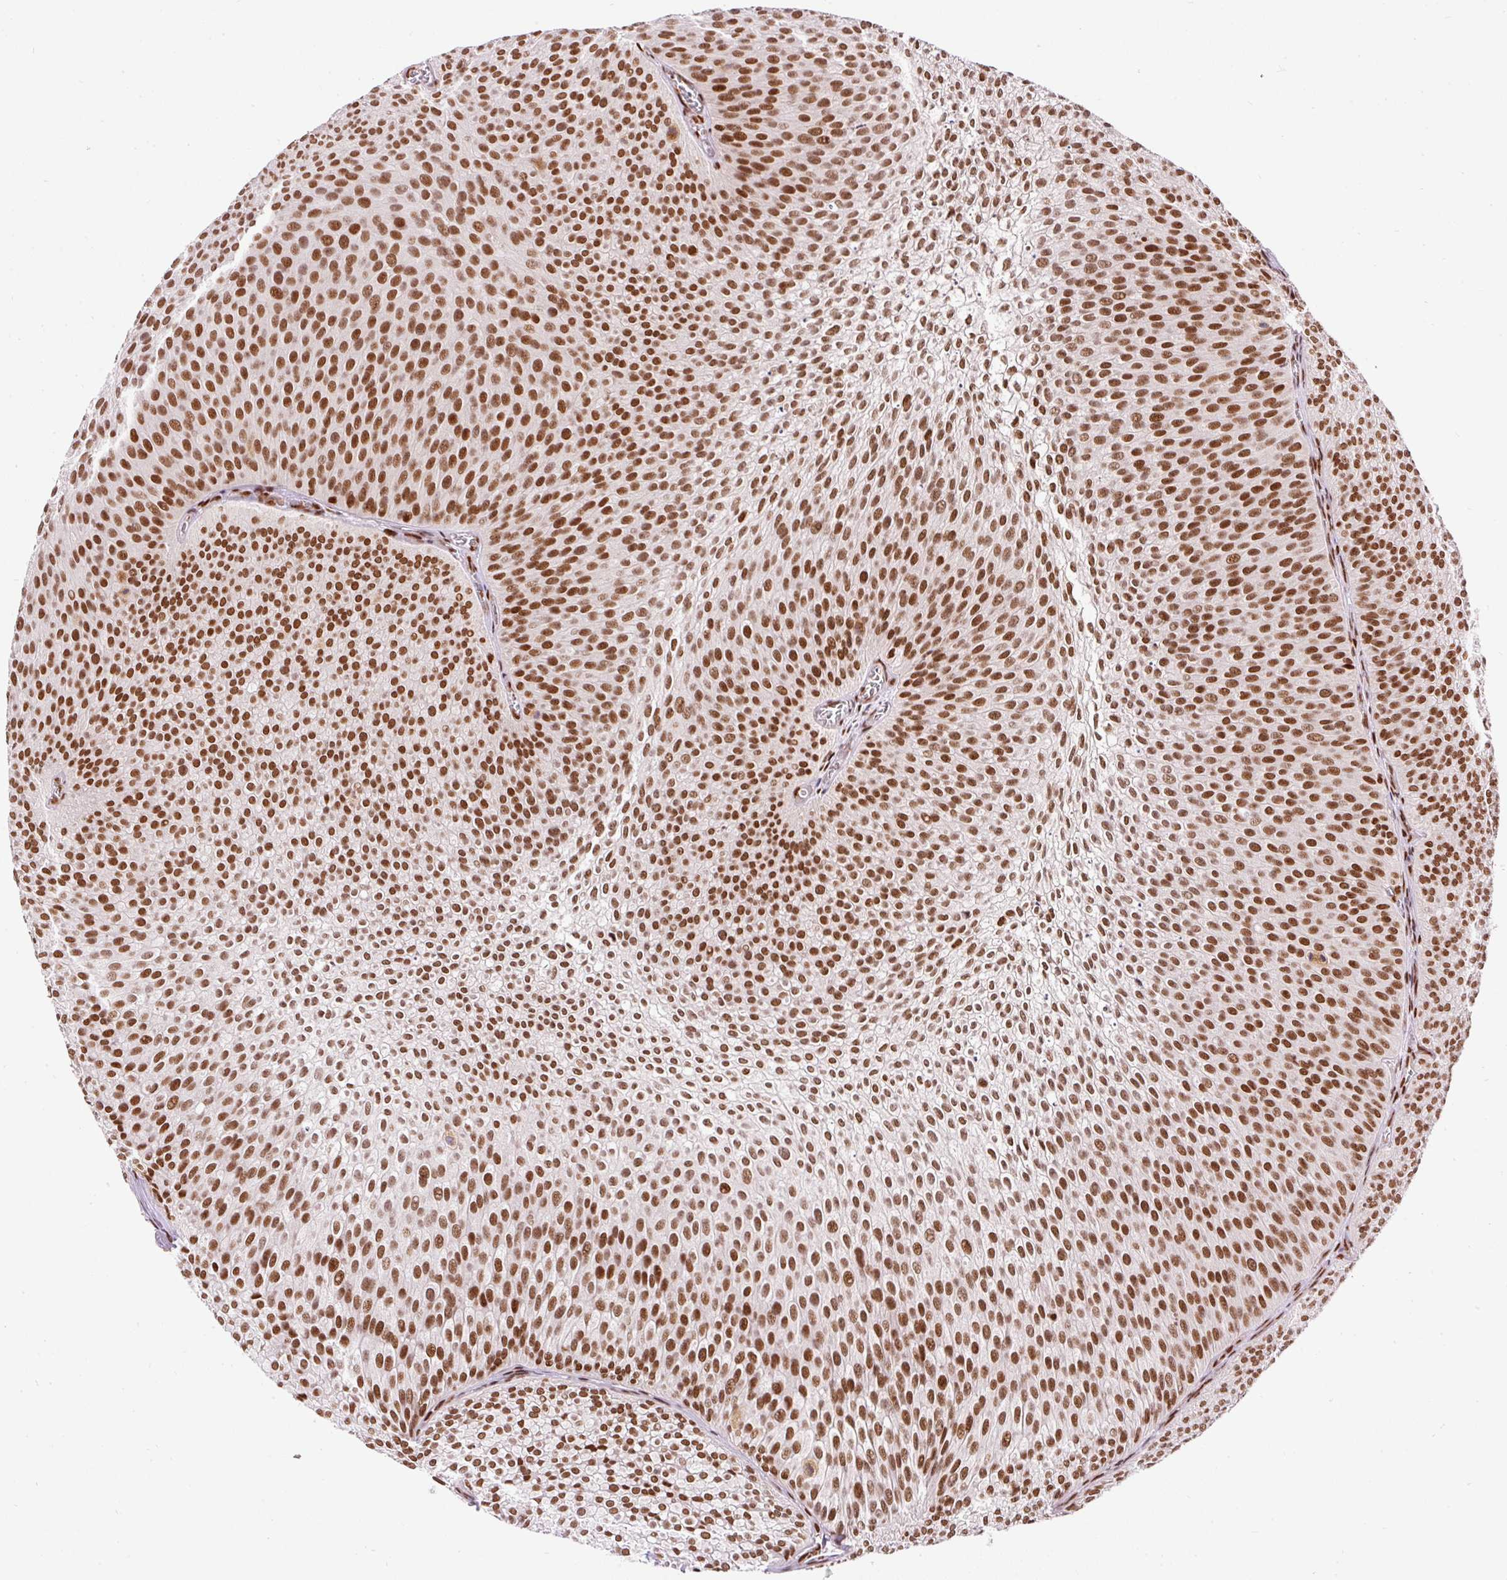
{"staining": {"intensity": "strong", "quantity": ">75%", "location": "nuclear"}, "tissue": "urothelial cancer", "cell_type": "Tumor cells", "image_type": "cancer", "snomed": [{"axis": "morphology", "description": "Urothelial carcinoma, Low grade"}, {"axis": "topography", "description": "Urinary bladder"}], "caption": "Tumor cells exhibit high levels of strong nuclear expression in approximately >75% of cells in human urothelial carcinoma (low-grade).", "gene": "HNRNPC", "patient": {"sex": "male", "age": 91}}